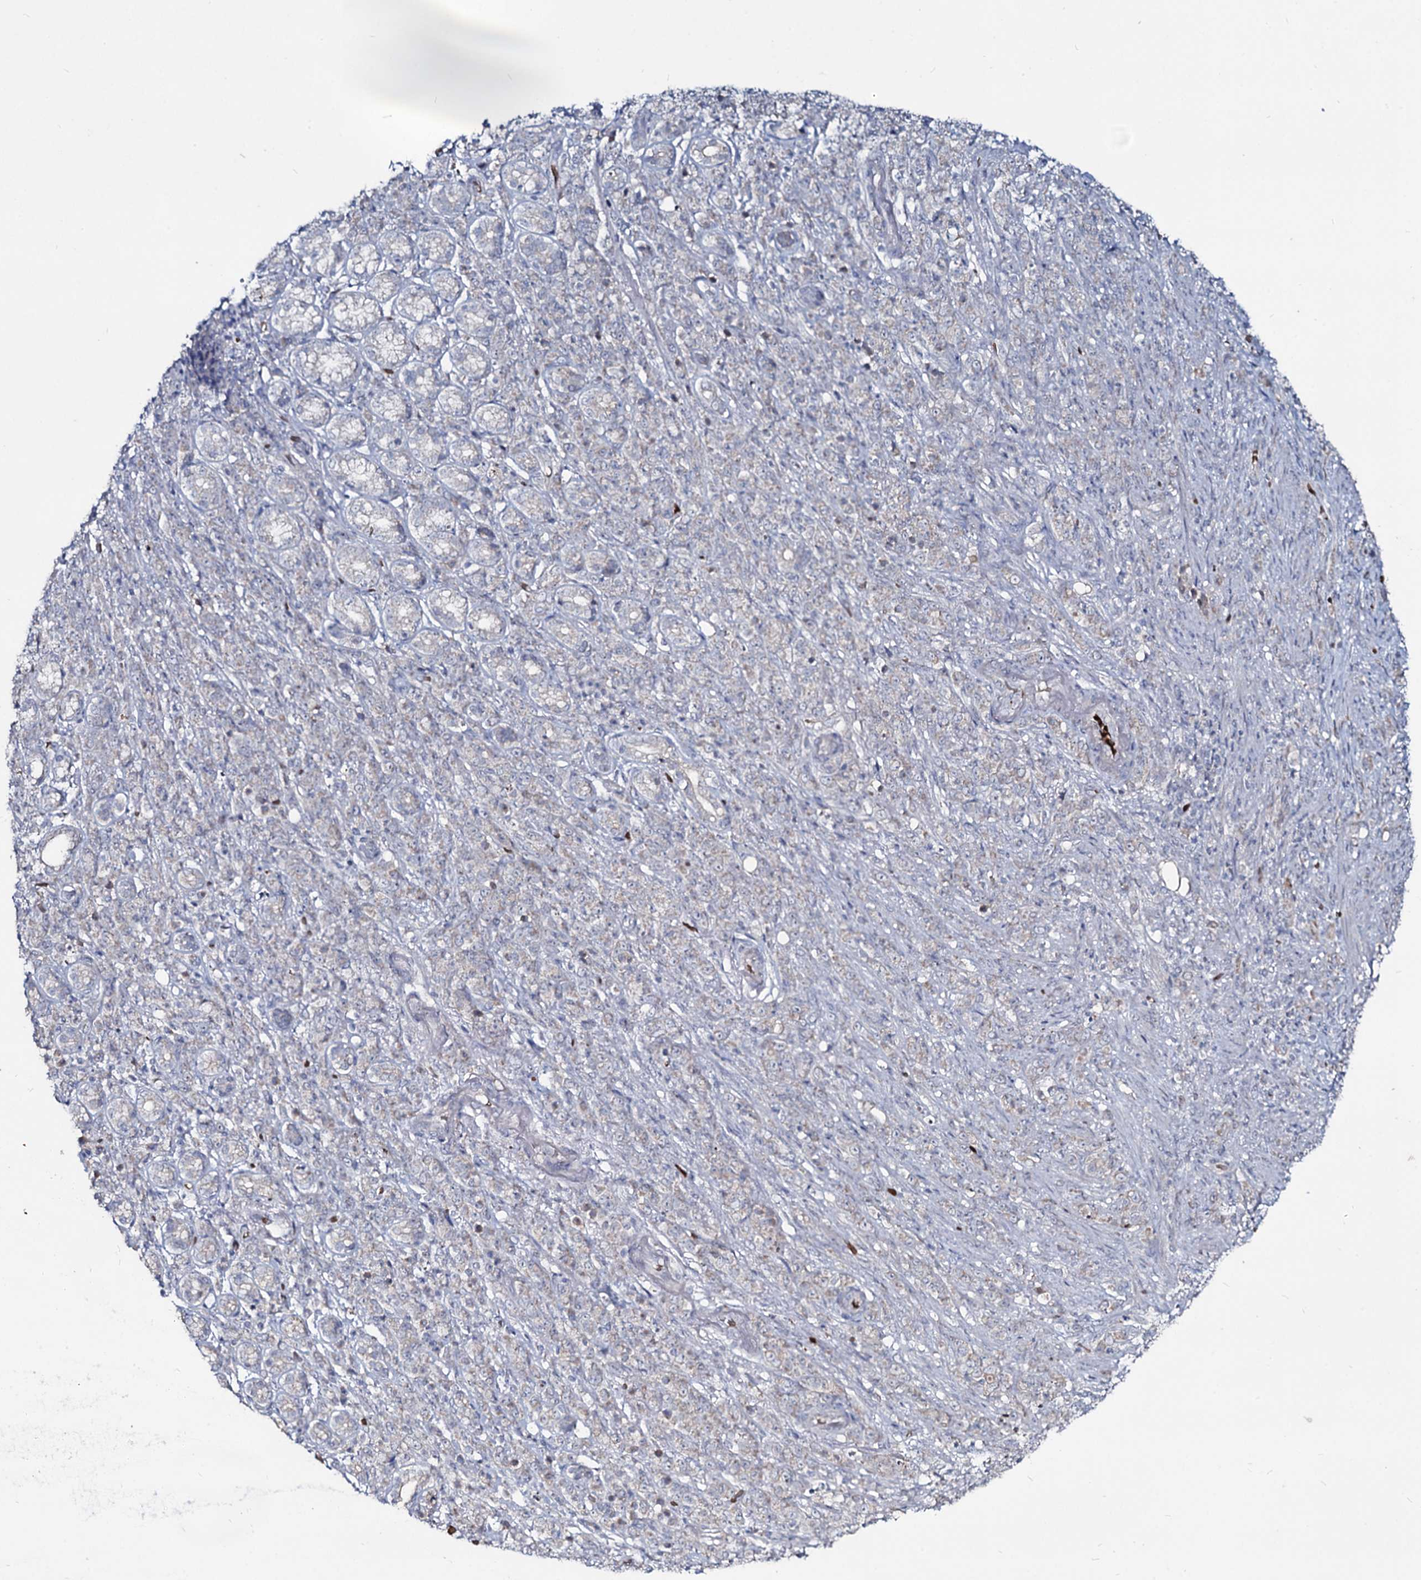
{"staining": {"intensity": "weak", "quantity": "<25%", "location": "cytoplasmic/membranous"}, "tissue": "stomach cancer", "cell_type": "Tumor cells", "image_type": "cancer", "snomed": [{"axis": "morphology", "description": "Adenocarcinoma, NOS"}, {"axis": "topography", "description": "Stomach"}], "caption": "The image demonstrates no significant positivity in tumor cells of stomach adenocarcinoma.", "gene": "RNF6", "patient": {"sex": "female", "age": 79}}